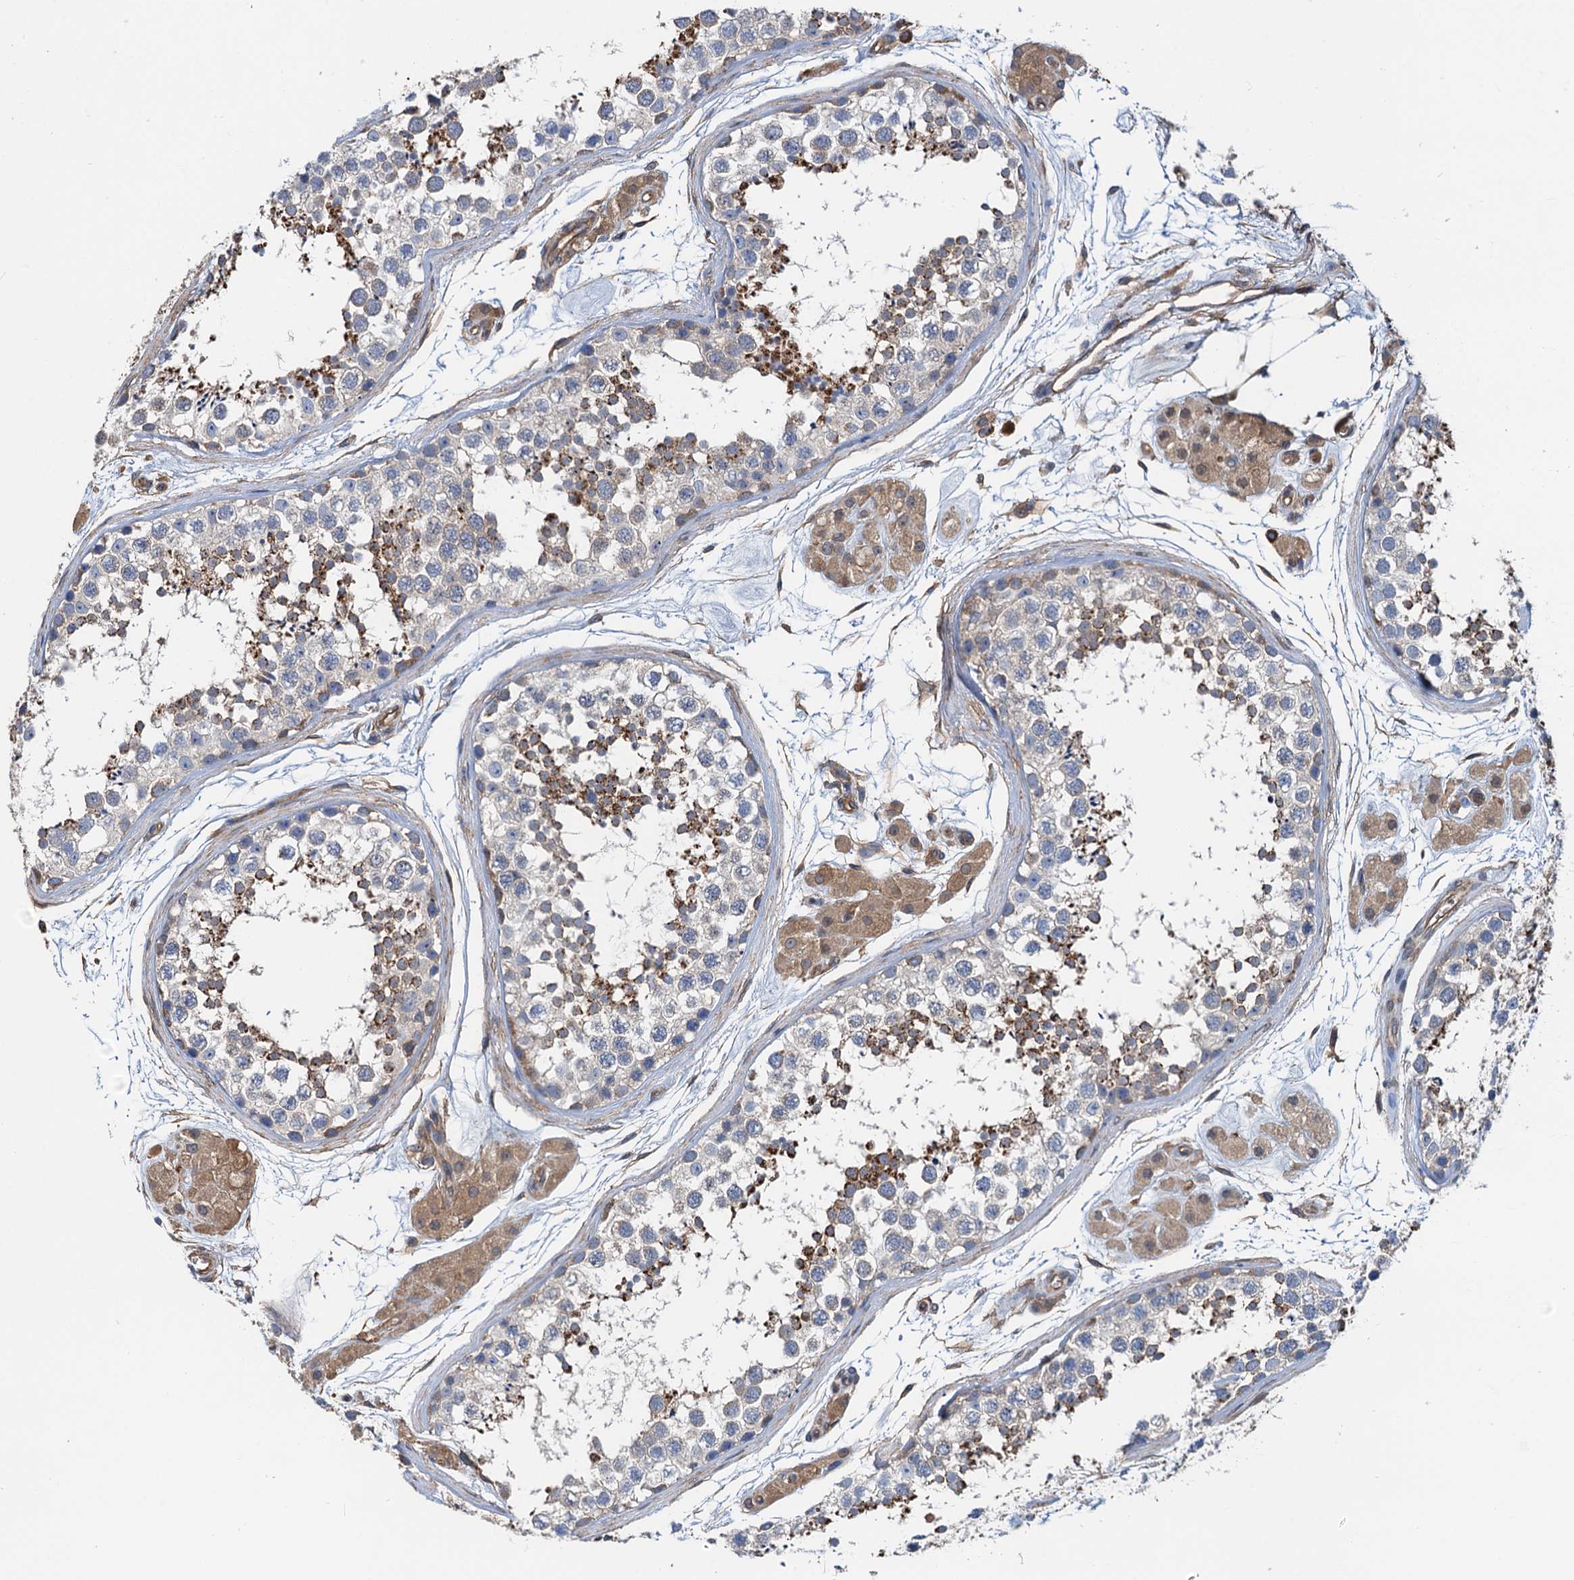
{"staining": {"intensity": "strong", "quantity": "<25%", "location": "cytoplasmic/membranous"}, "tissue": "testis", "cell_type": "Cells in seminiferous ducts", "image_type": "normal", "snomed": [{"axis": "morphology", "description": "Normal tissue, NOS"}, {"axis": "topography", "description": "Testis"}], "caption": "Strong cytoplasmic/membranous protein positivity is identified in about <25% of cells in seminiferous ducts in testis. (Brightfield microscopy of DAB IHC at high magnification).", "gene": "ROGDI", "patient": {"sex": "male", "age": 56}}